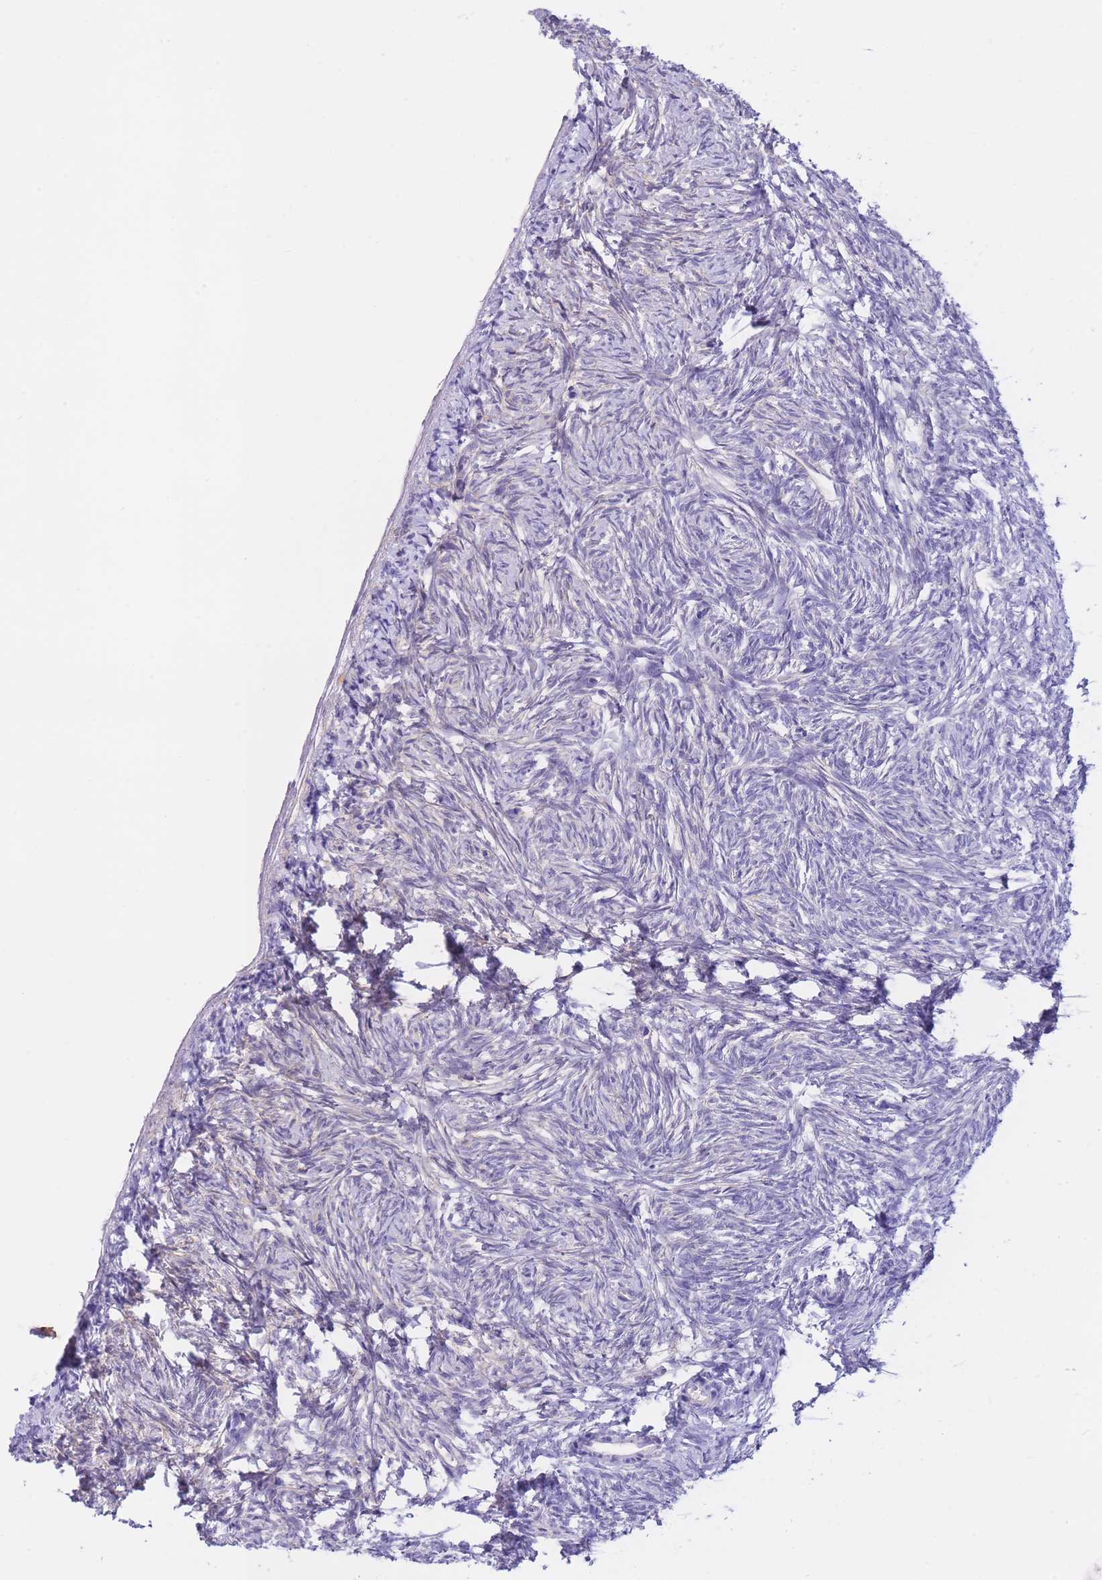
{"staining": {"intensity": "negative", "quantity": "none", "location": "none"}, "tissue": "ovary", "cell_type": "Ovarian stroma cells", "image_type": "normal", "snomed": [{"axis": "morphology", "description": "Normal tissue, NOS"}, {"axis": "topography", "description": "Ovary"}], "caption": "High power microscopy photomicrograph of an IHC image of benign ovary, revealing no significant positivity in ovarian stroma cells.", "gene": "NAMPT", "patient": {"sex": "female", "age": 51}}